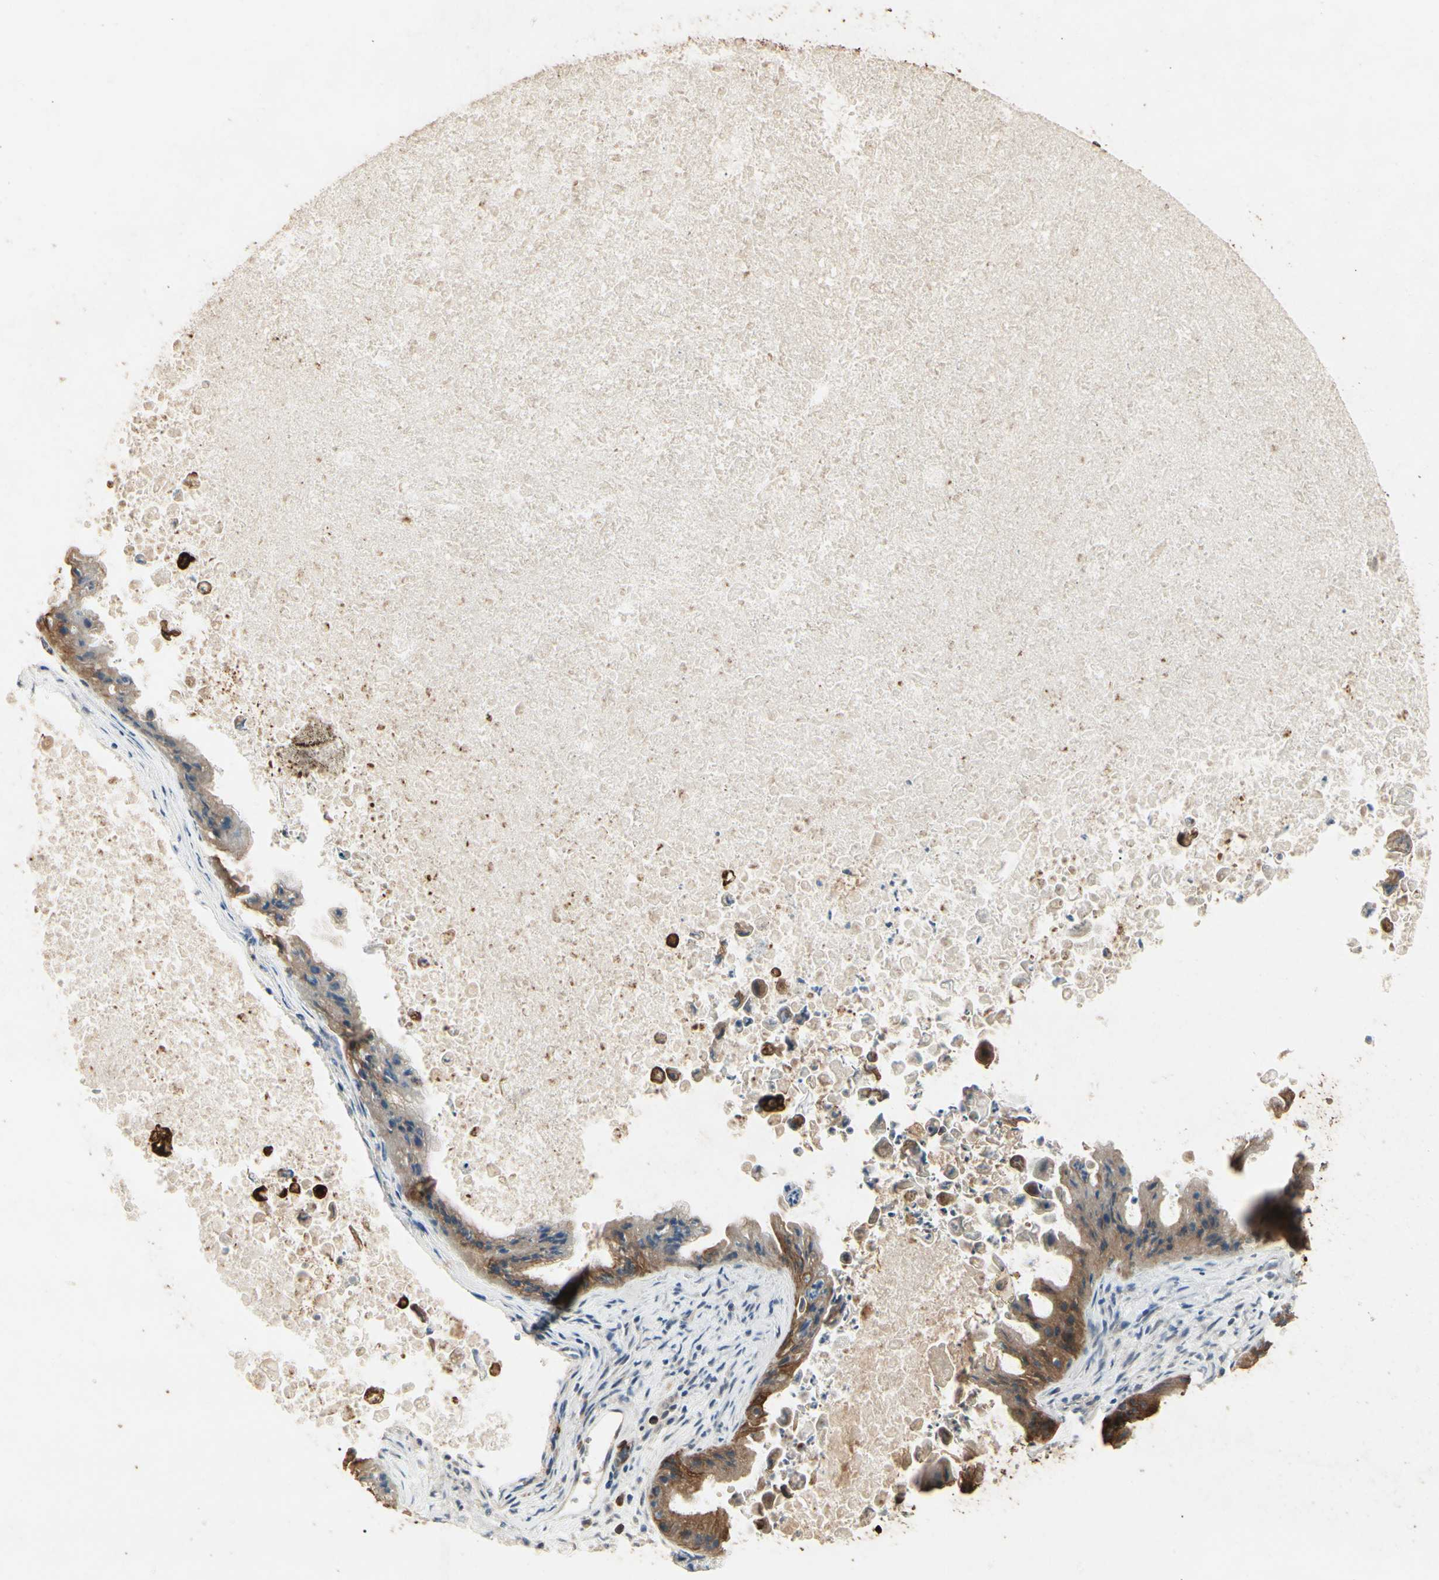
{"staining": {"intensity": "strong", "quantity": ">75%", "location": "cytoplasmic/membranous"}, "tissue": "ovarian cancer", "cell_type": "Tumor cells", "image_type": "cancer", "snomed": [{"axis": "morphology", "description": "Cystadenocarcinoma, mucinous, NOS"}, {"axis": "topography", "description": "Ovary"}], "caption": "Protein expression analysis of human ovarian cancer (mucinous cystadenocarcinoma) reveals strong cytoplasmic/membranous expression in approximately >75% of tumor cells.", "gene": "SKIL", "patient": {"sex": "female", "age": 37}}